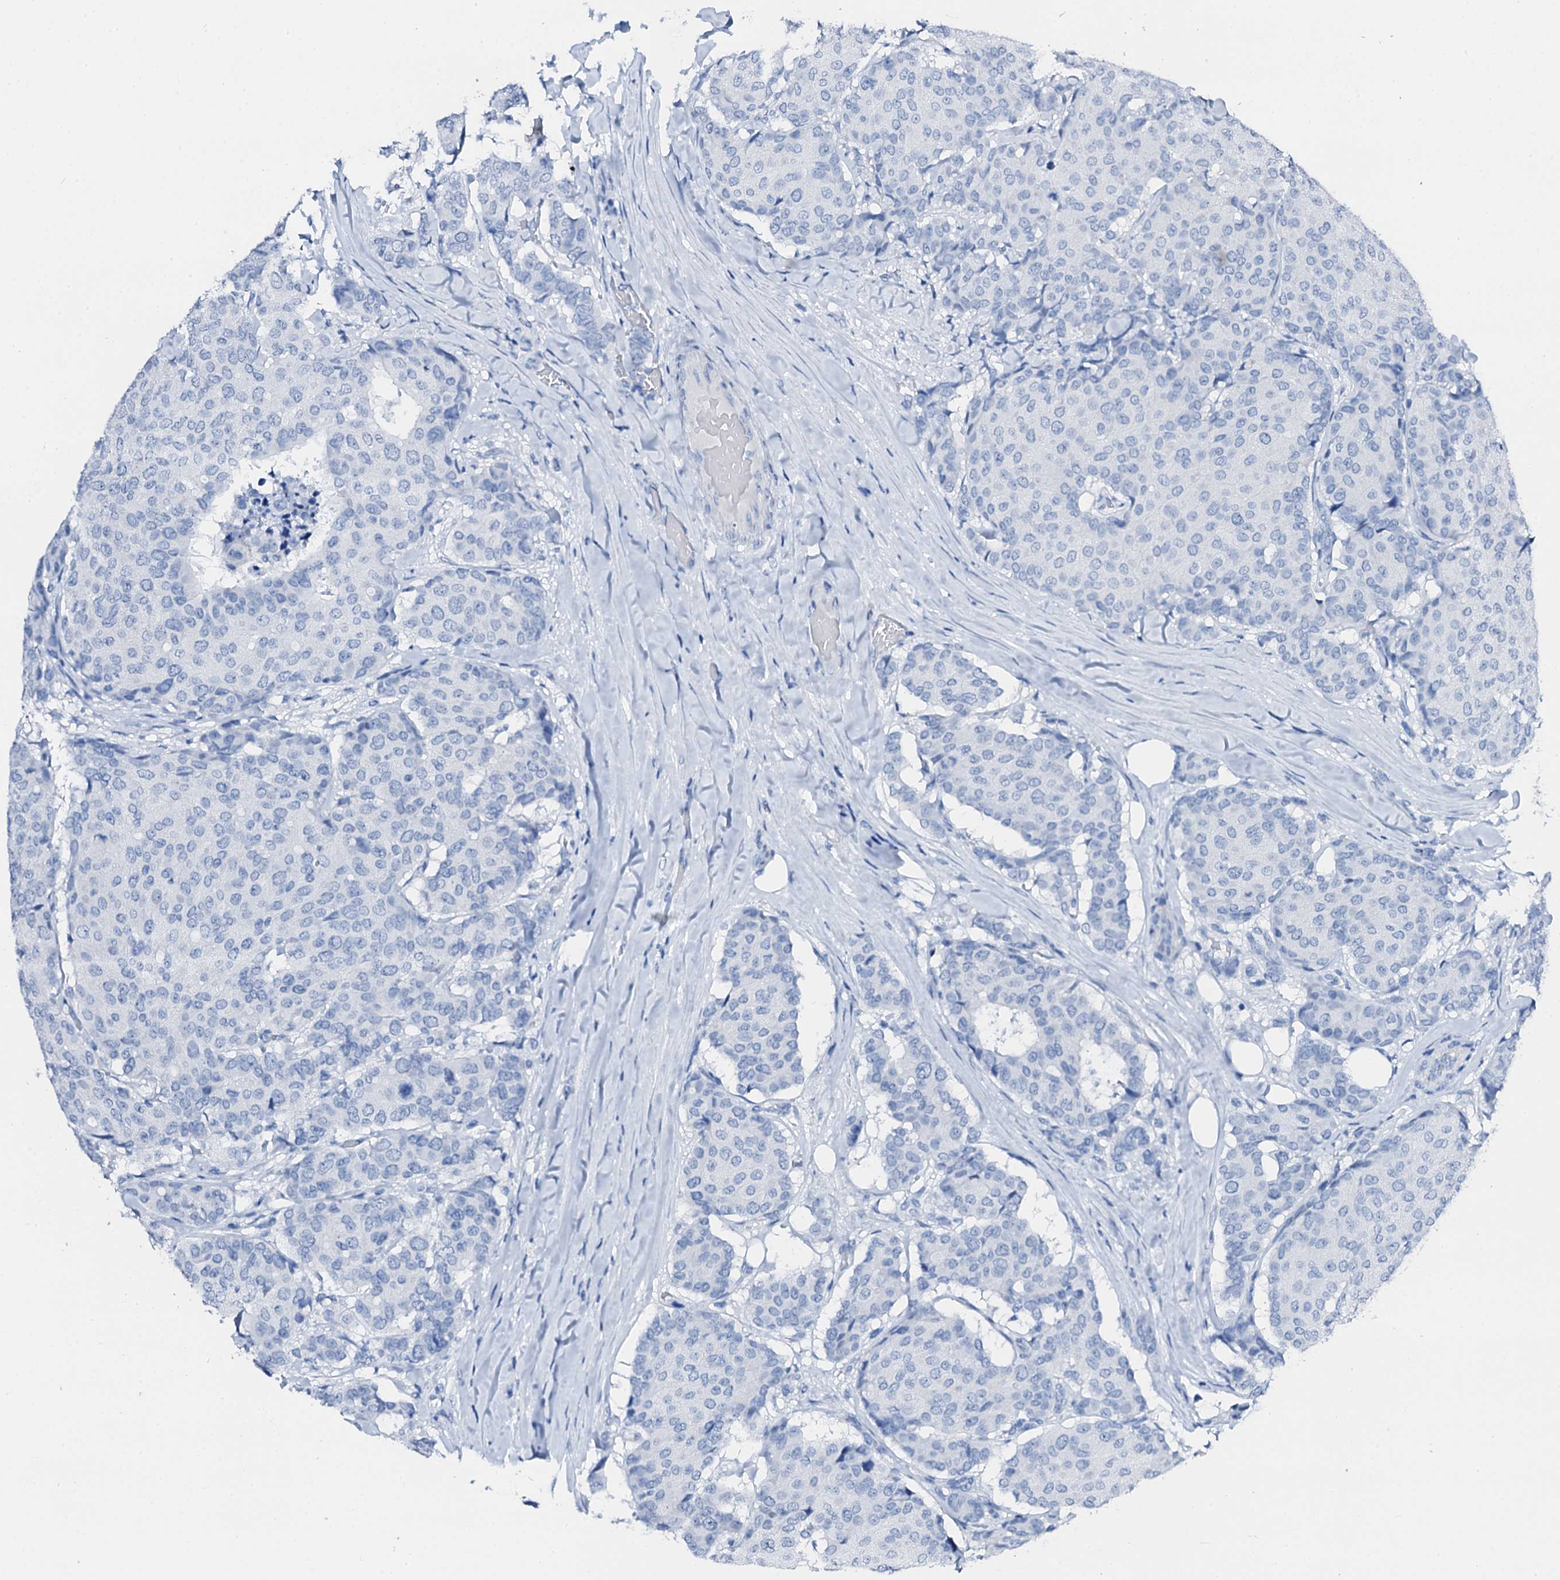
{"staining": {"intensity": "negative", "quantity": "none", "location": "none"}, "tissue": "breast cancer", "cell_type": "Tumor cells", "image_type": "cancer", "snomed": [{"axis": "morphology", "description": "Duct carcinoma"}, {"axis": "topography", "description": "Breast"}], "caption": "This is a image of immunohistochemistry (IHC) staining of breast cancer, which shows no positivity in tumor cells. (DAB immunohistochemistry (IHC), high magnification).", "gene": "PTH", "patient": {"sex": "female", "age": 75}}